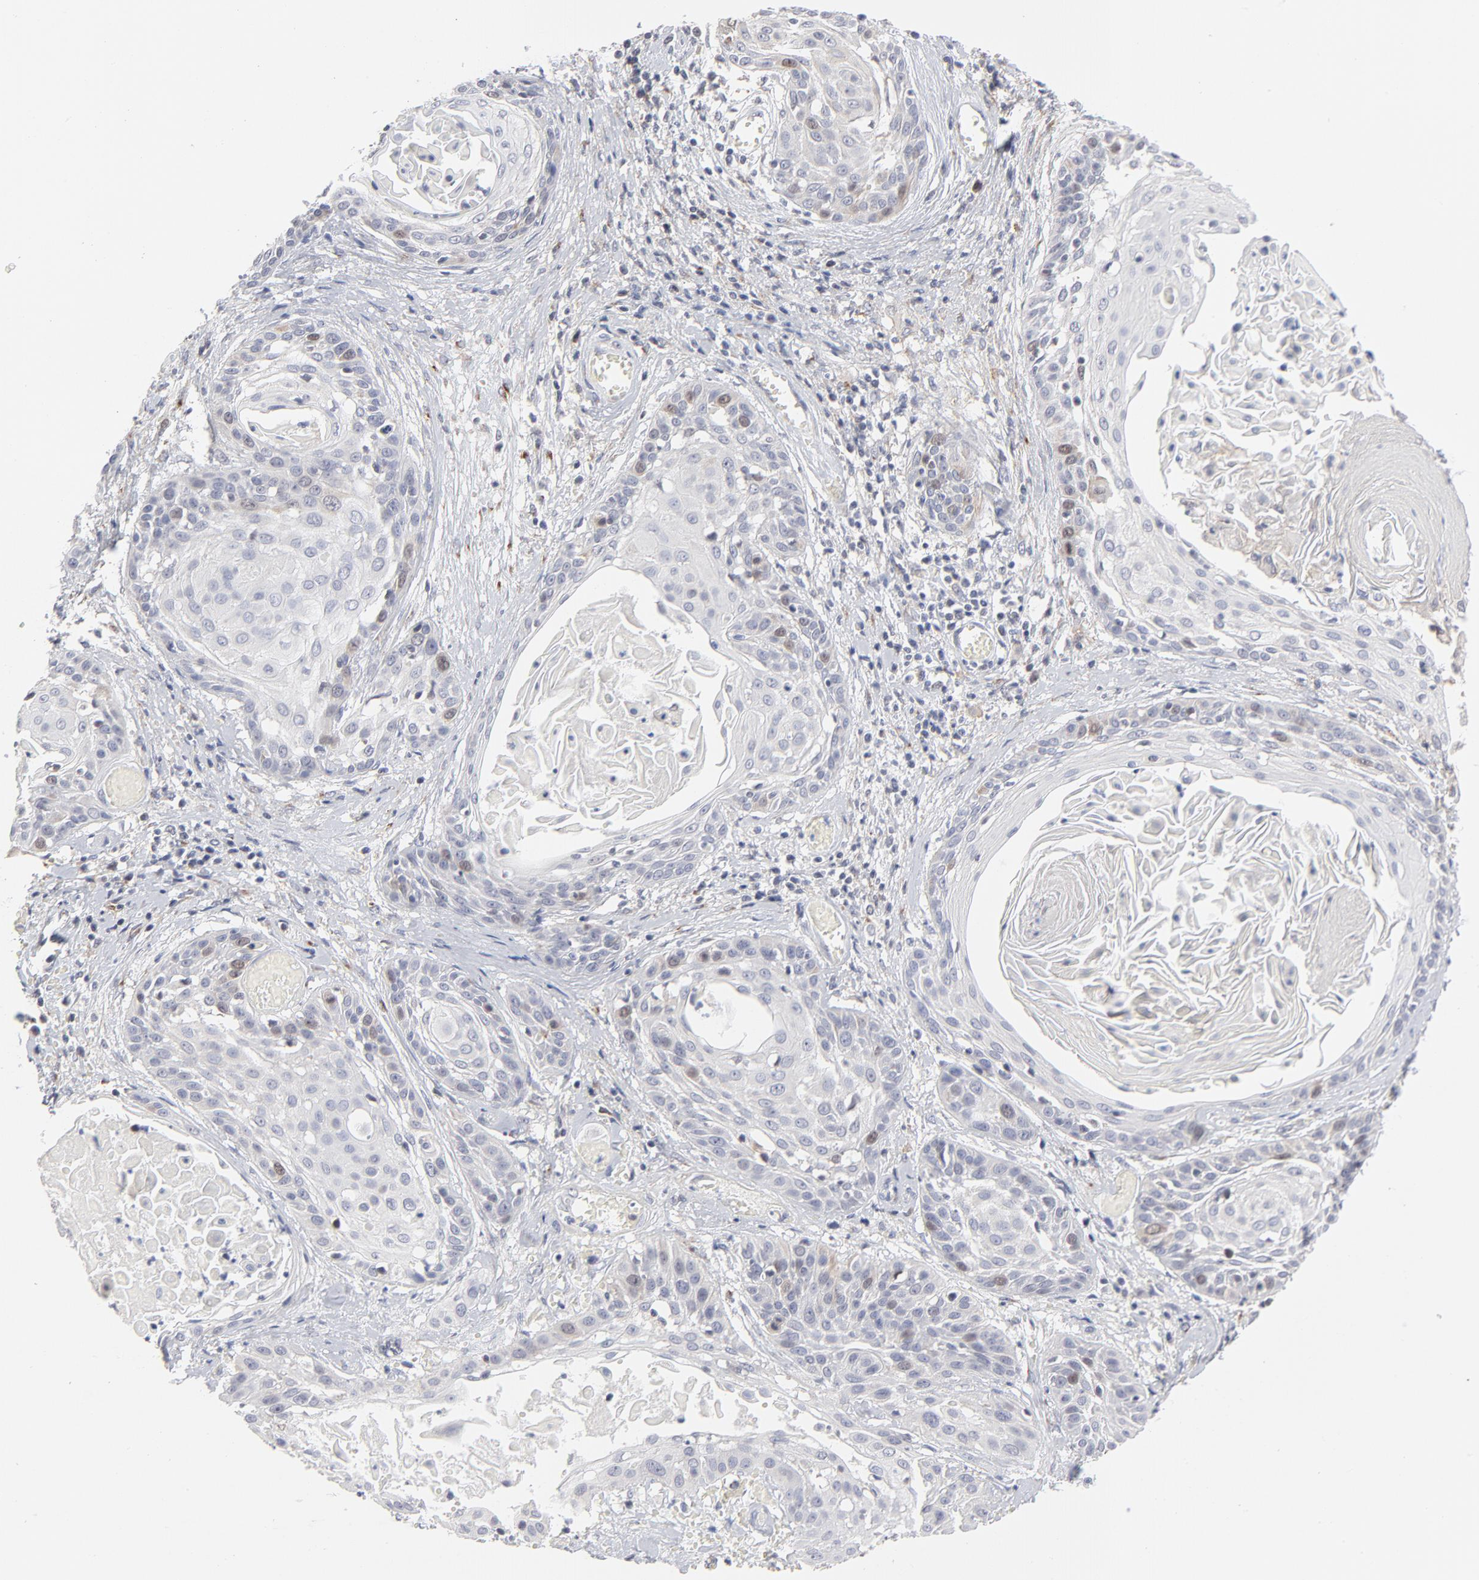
{"staining": {"intensity": "weak", "quantity": "<25%", "location": "nuclear"}, "tissue": "cervical cancer", "cell_type": "Tumor cells", "image_type": "cancer", "snomed": [{"axis": "morphology", "description": "Squamous cell carcinoma, NOS"}, {"axis": "topography", "description": "Cervix"}], "caption": "A high-resolution photomicrograph shows immunohistochemistry staining of cervical cancer (squamous cell carcinoma), which displays no significant expression in tumor cells.", "gene": "AURKA", "patient": {"sex": "female", "age": 57}}